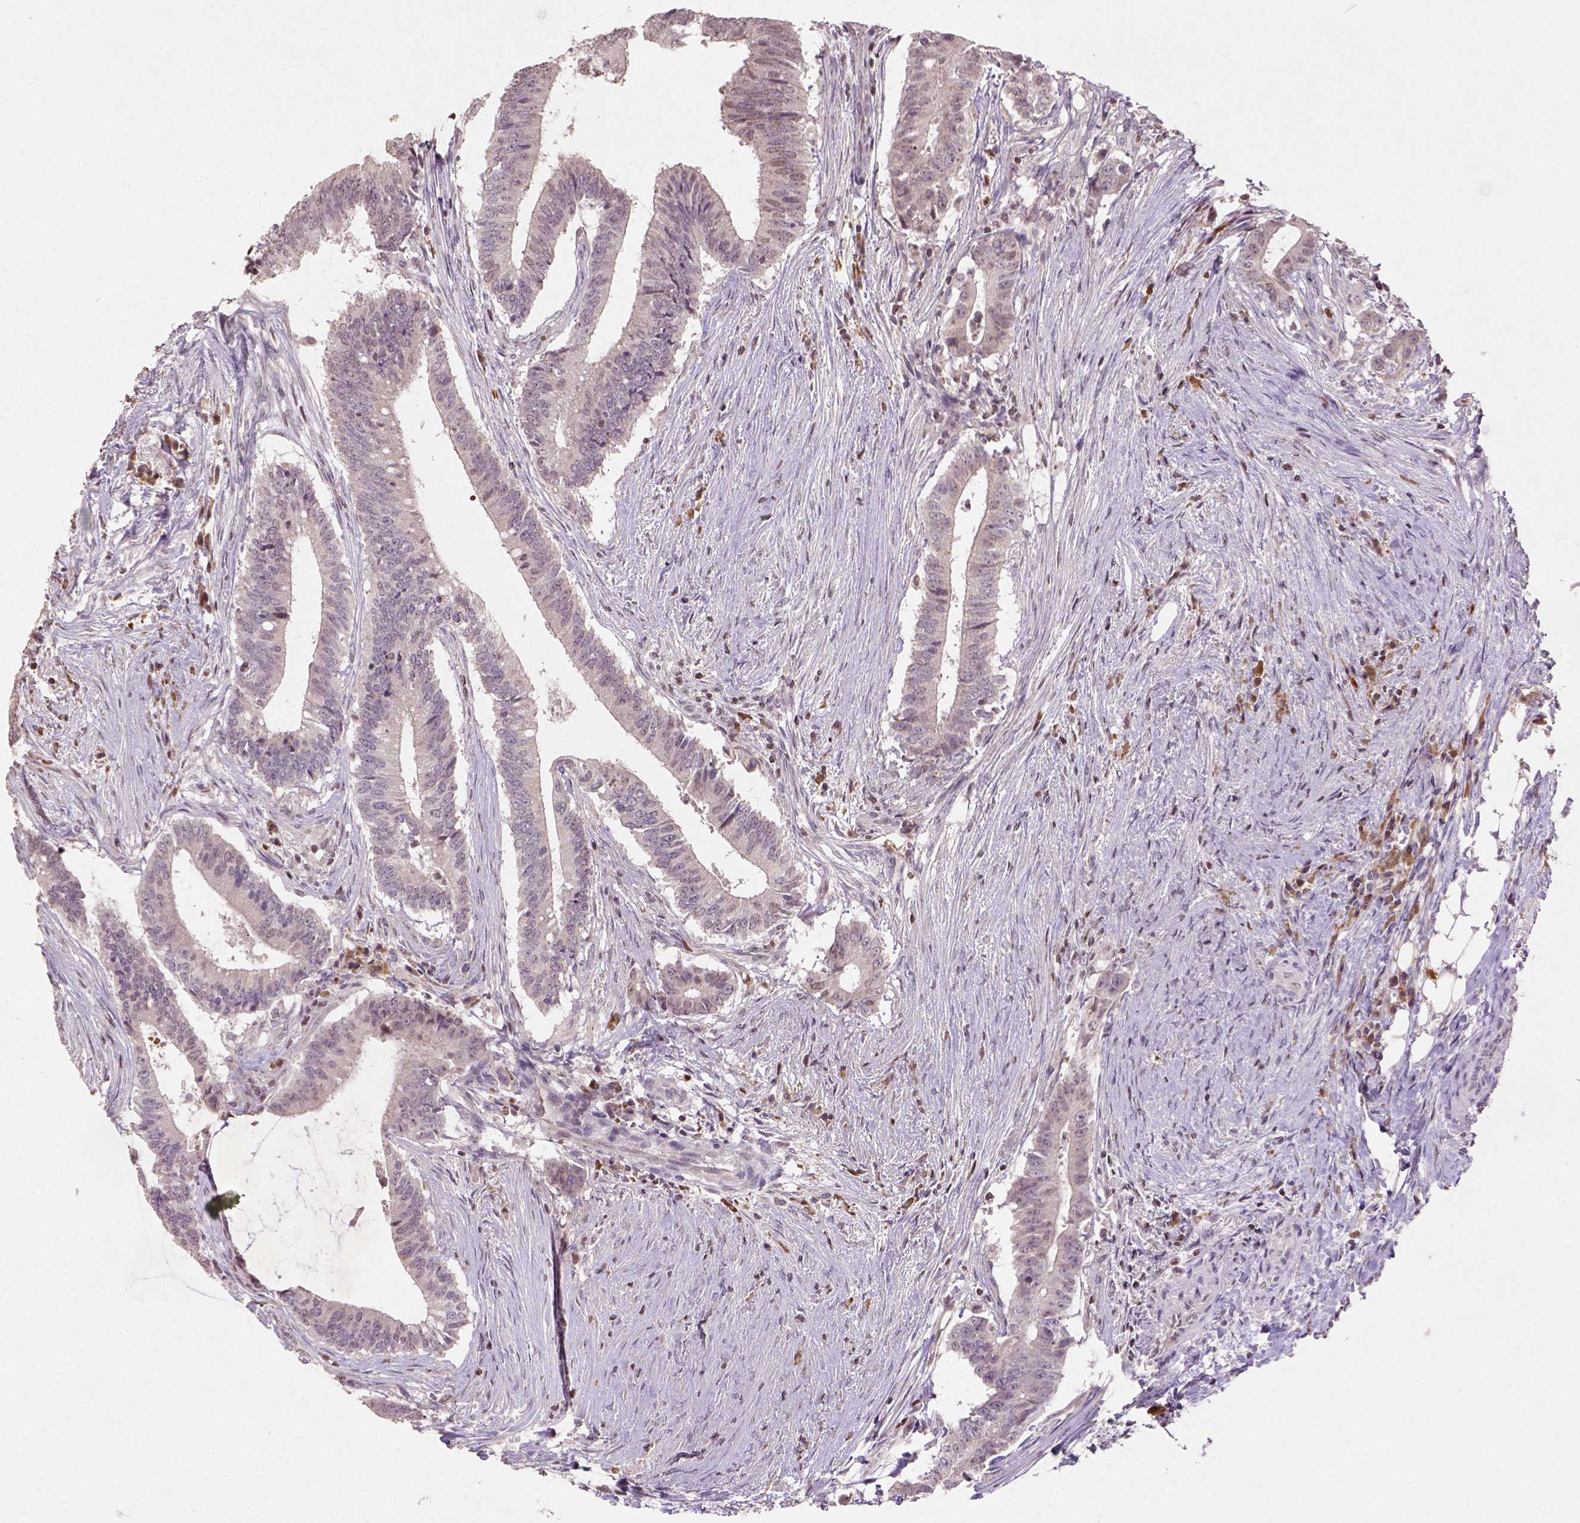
{"staining": {"intensity": "weak", "quantity": "<25%", "location": "cytoplasmic/membranous,nuclear"}, "tissue": "colorectal cancer", "cell_type": "Tumor cells", "image_type": "cancer", "snomed": [{"axis": "morphology", "description": "Adenocarcinoma, NOS"}, {"axis": "topography", "description": "Colon"}], "caption": "This is an immunohistochemistry histopathology image of human adenocarcinoma (colorectal). There is no expression in tumor cells.", "gene": "NUDT3", "patient": {"sex": "female", "age": 43}}